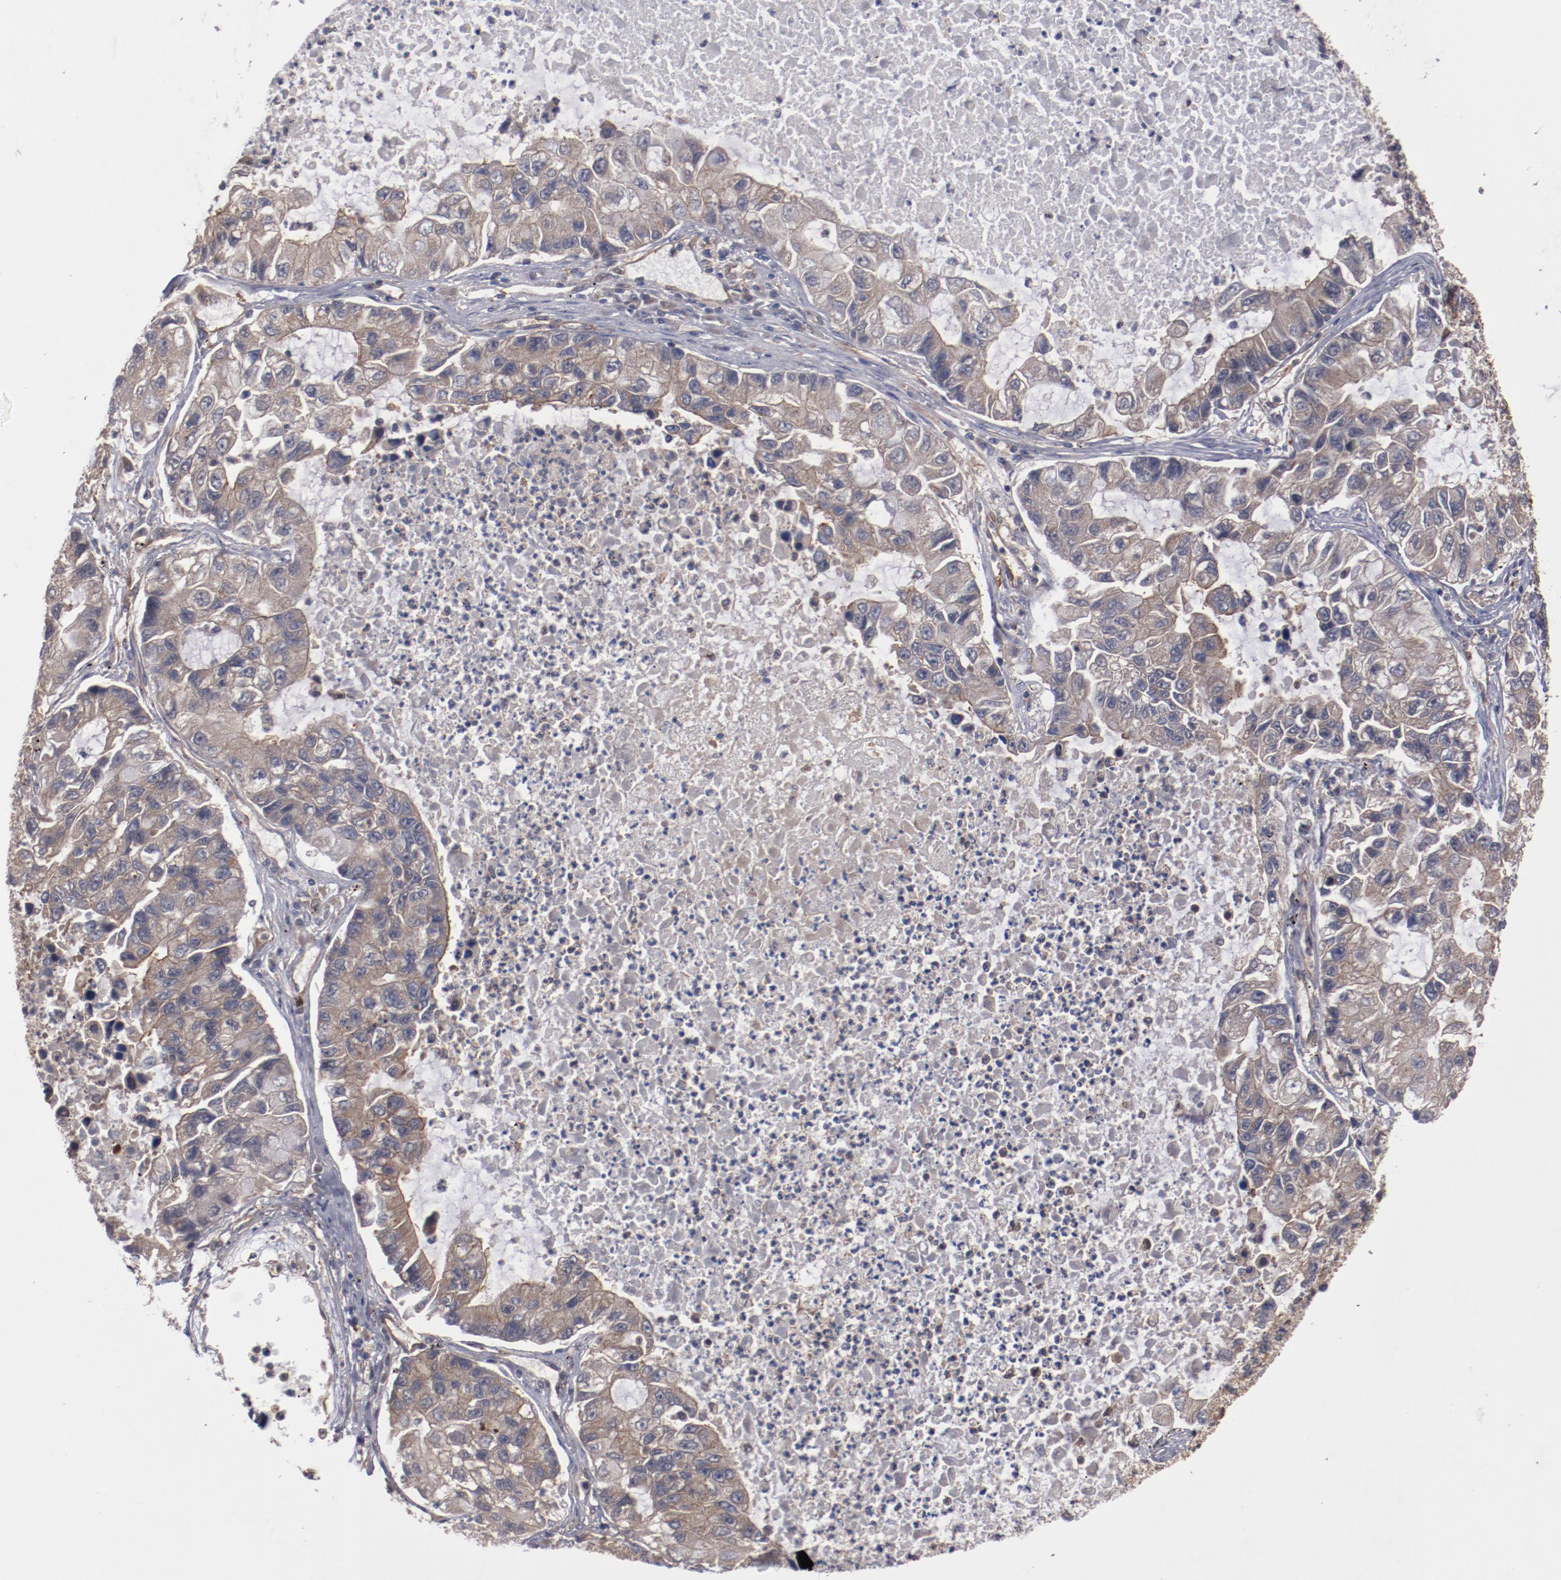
{"staining": {"intensity": "moderate", "quantity": "25%-75%", "location": "cytoplasmic/membranous"}, "tissue": "lung cancer", "cell_type": "Tumor cells", "image_type": "cancer", "snomed": [{"axis": "morphology", "description": "Adenocarcinoma, NOS"}, {"axis": "topography", "description": "Lung"}], "caption": "Adenocarcinoma (lung) was stained to show a protein in brown. There is medium levels of moderate cytoplasmic/membranous staining in about 25%-75% of tumor cells.", "gene": "DNAAF2", "patient": {"sex": "female", "age": 51}}